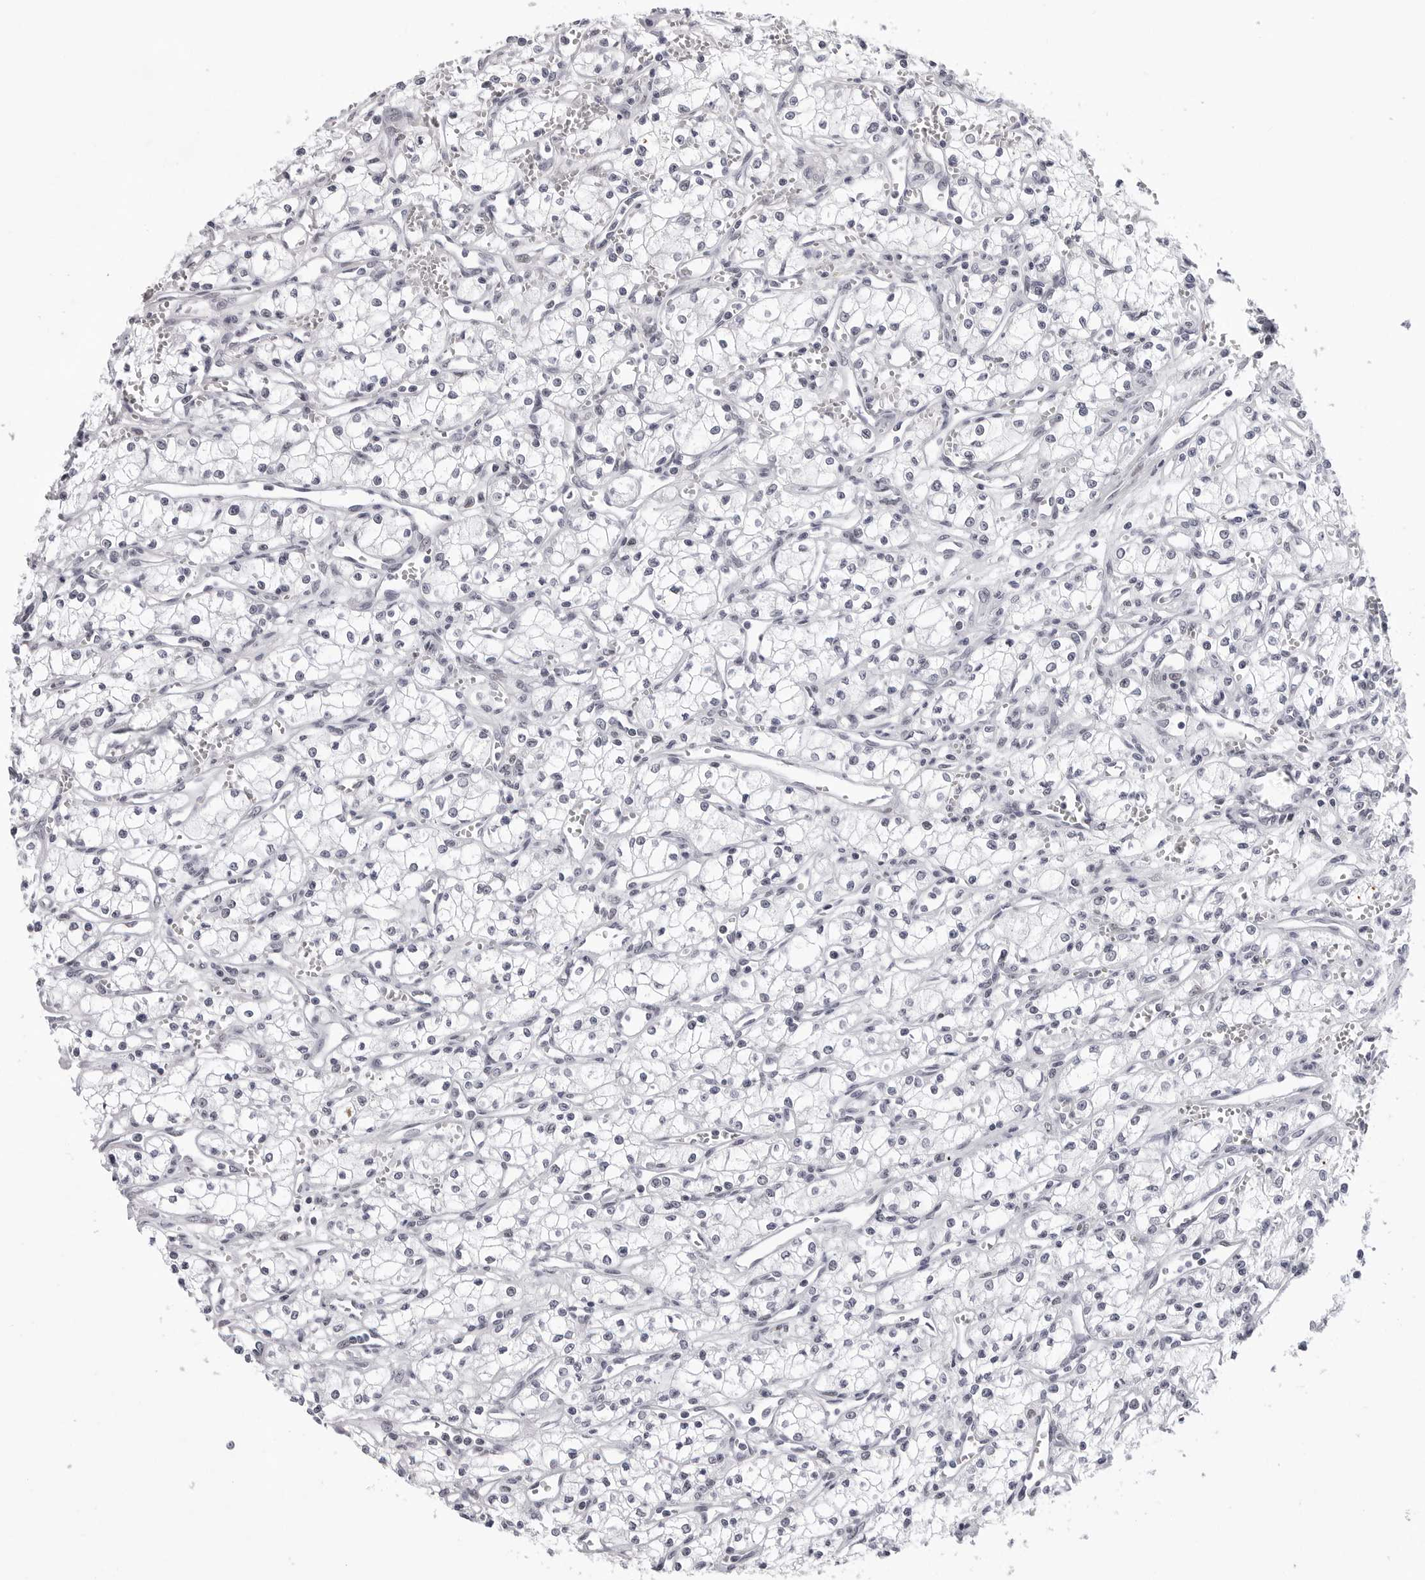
{"staining": {"intensity": "negative", "quantity": "none", "location": "none"}, "tissue": "renal cancer", "cell_type": "Tumor cells", "image_type": "cancer", "snomed": [{"axis": "morphology", "description": "Adenocarcinoma, NOS"}, {"axis": "topography", "description": "Kidney"}], "caption": "This is a micrograph of immunohistochemistry staining of renal cancer (adenocarcinoma), which shows no positivity in tumor cells.", "gene": "SF3B4", "patient": {"sex": "male", "age": 59}}